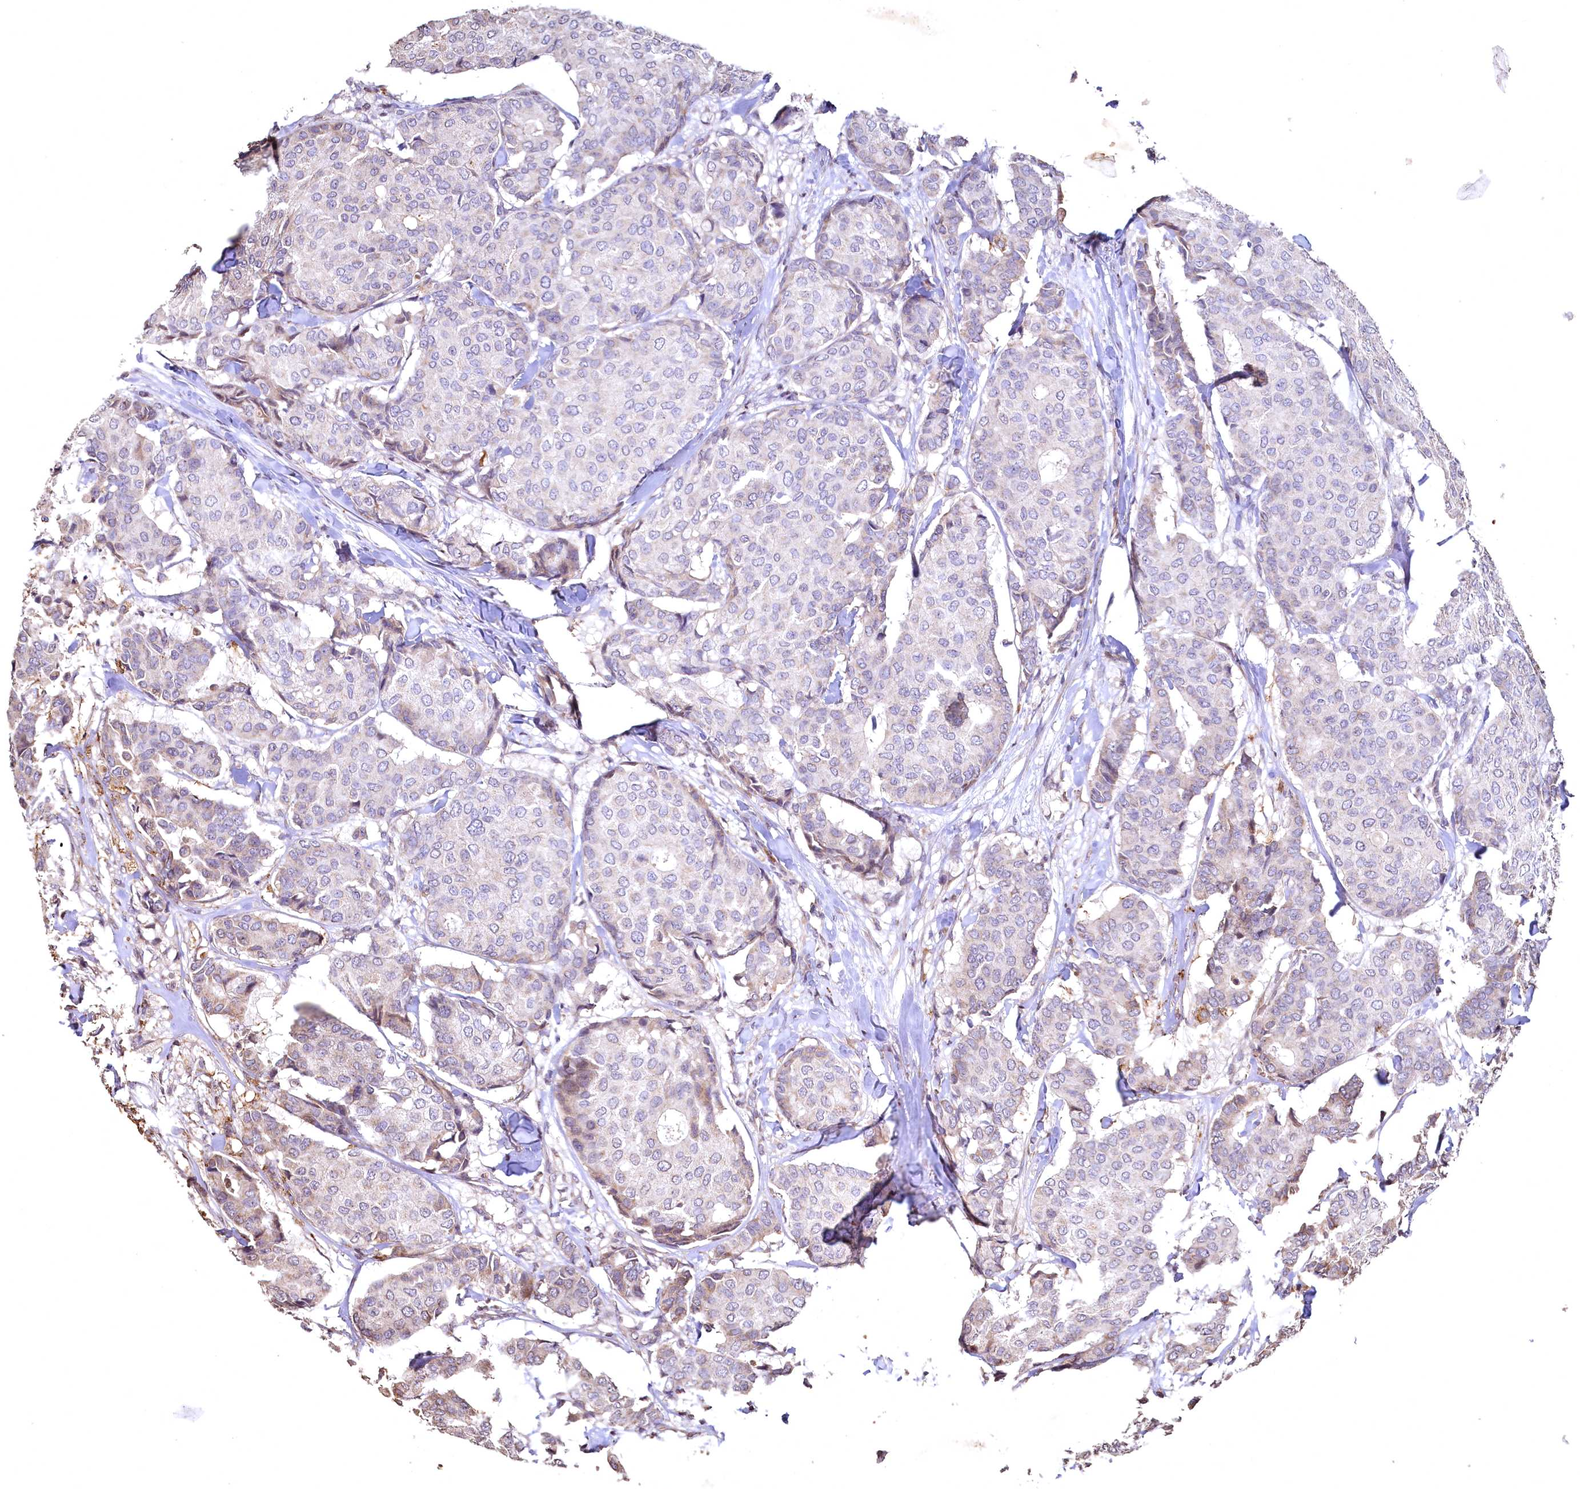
{"staining": {"intensity": "negative", "quantity": "none", "location": "none"}, "tissue": "breast cancer", "cell_type": "Tumor cells", "image_type": "cancer", "snomed": [{"axis": "morphology", "description": "Duct carcinoma"}, {"axis": "topography", "description": "Breast"}], "caption": "Immunohistochemistry (IHC) photomicrograph of human breast cancer stained for a protein (brown), which demonstrates no expression in tumor cells.", "gene": "SPTA1", "patient": {"sex": "female", "age": 75}}